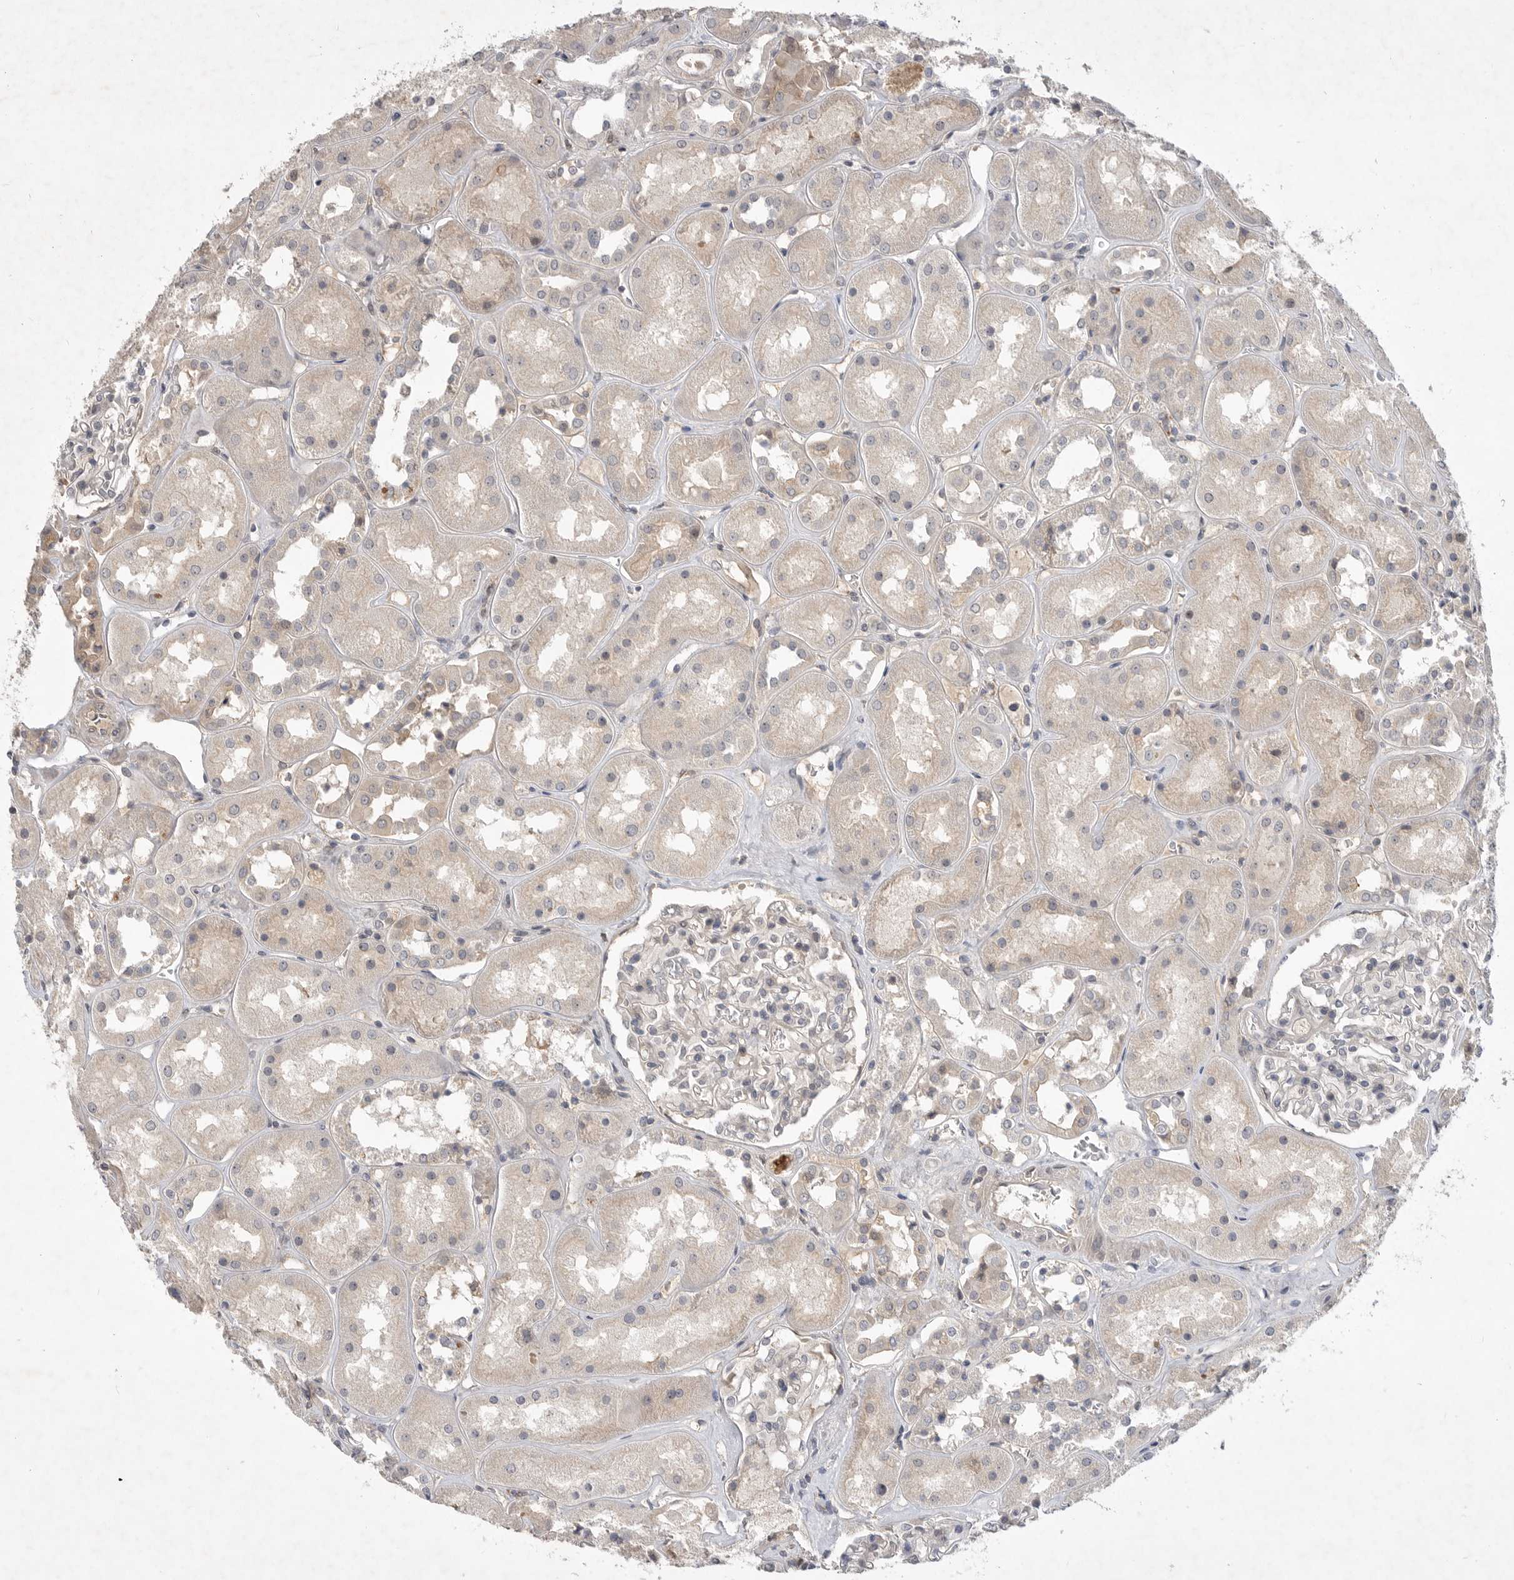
{"staining": {"intensity": "negative", "quantity": "none", "location": "none"}, "tissue": "kidney", "cell_type": "Cells in glomeruli", "image_type": "normal", "snomed": [{"axis": "morphology", "description": "Normal tissue, NOS"}, {"axis": "topography", "description": "Kidney"}], "caption": "This is a micrograph of immunohistochemistry staining of unremarkable kidney, which shows no positivity in cells in glomeruli.", "gene": "ITGAD", "patient": {"sex": "male", "age": 70}}